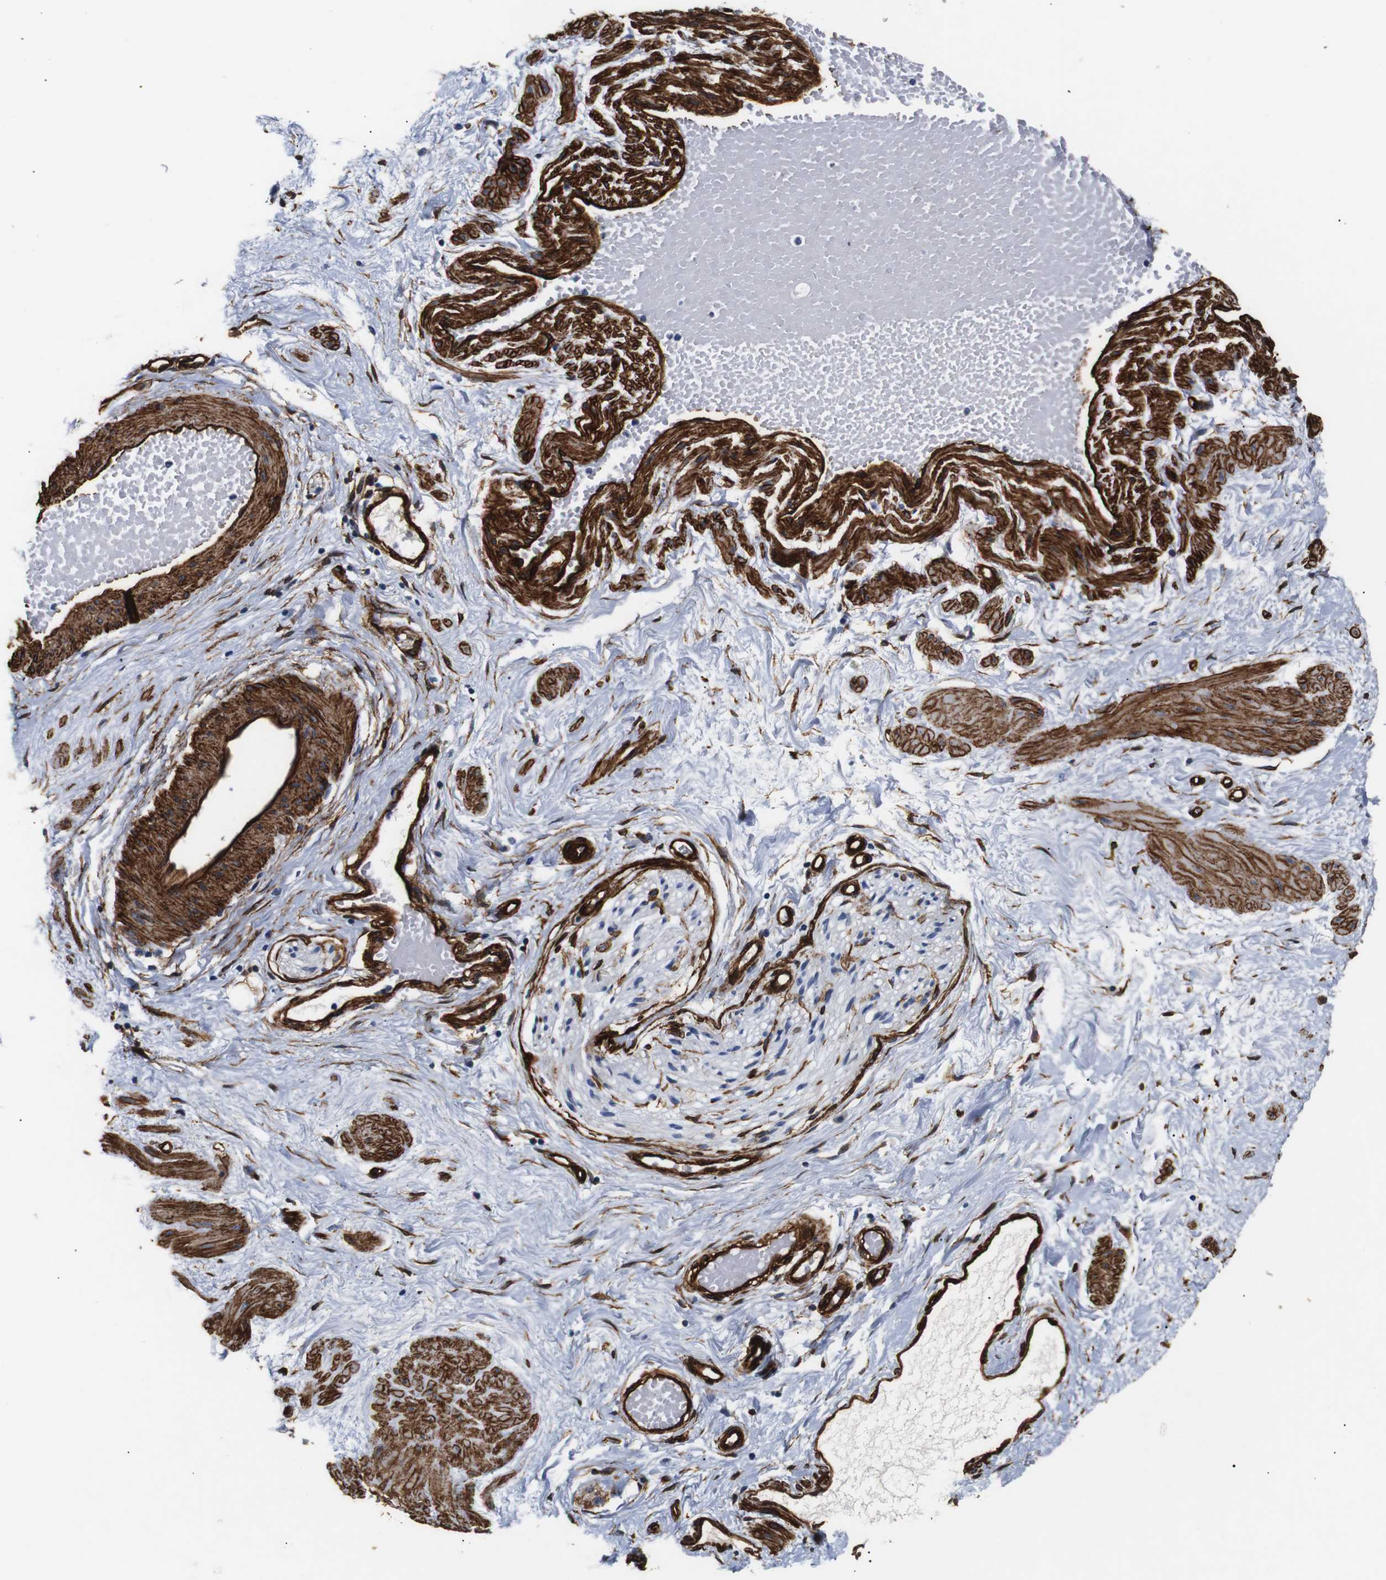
{"staining": {"intensity": "strong", "quantity": ">75%", "location": "cytoplasmic/membranous"}, "tissue": "adipose tissue", "cell_type": "Adipocytes", "image_type": "normal", "snomed": [{"axis": "morphology", "description": "Normal tissue, NOS"}, {"axis": "topography", "description": "Soft tissue"}, {"axis": "topography", "description": "Vascular tissue"}], "caption": "Immunohistochemical staining of normal human adipose tissue reveals strong cytoplasmic/membranous protein expression in about >75% of adipocytes.", "gene": "CAV2", "patient": {"sex": "female", "age": 35}}